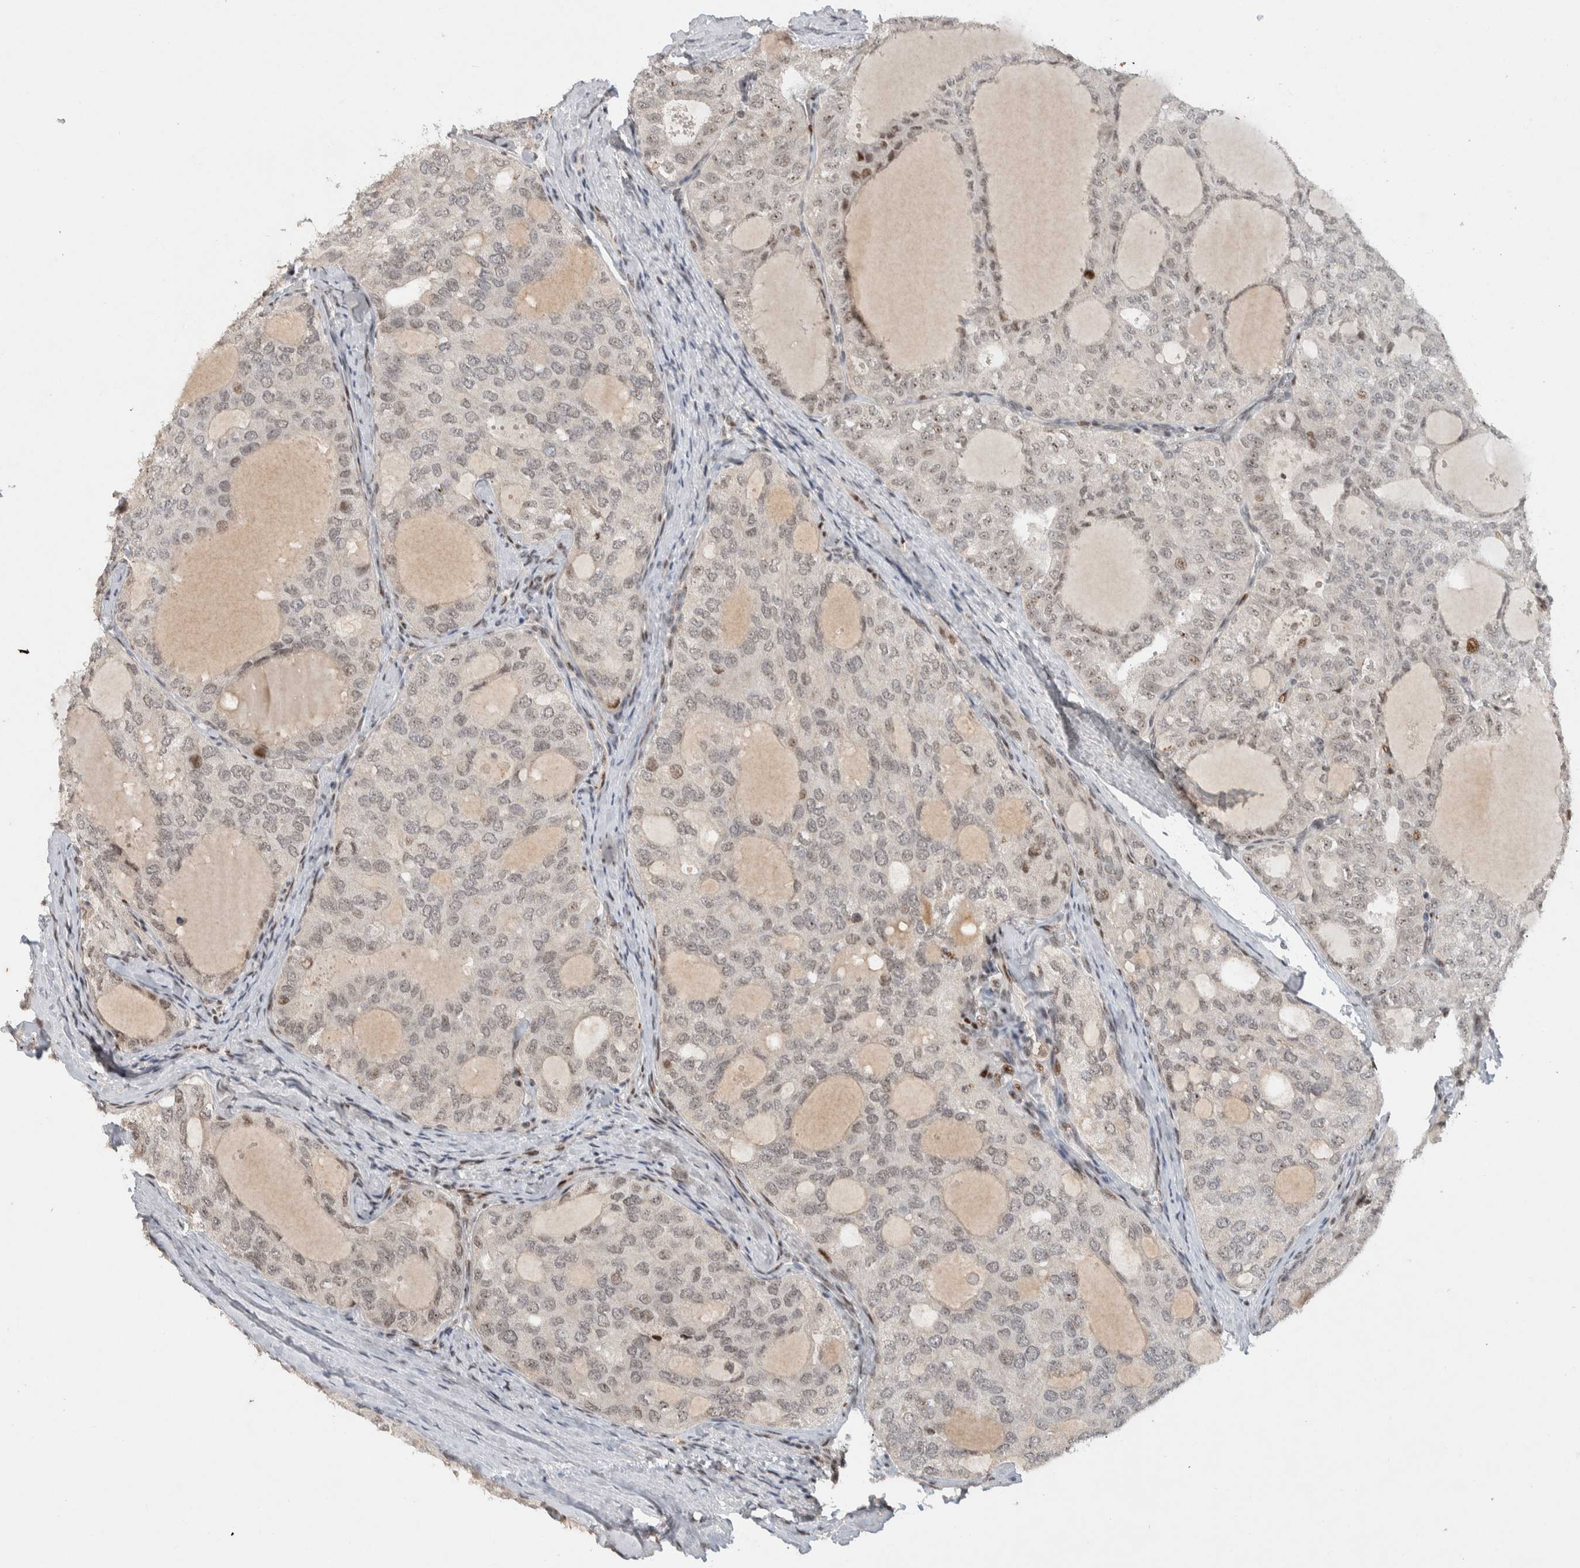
{"staining": {"intensity": "weak", "quantity": "<25%", "location": "nuclear"}, "tissue": "thyroid cancer", "cell_type": "Tumor cells", "image_type": "cancer", "snomed": [{"axis": "morphology", "description": "Follicular adenoma carcinoma, NOS"}, {"axis": "topography", "description": "Thyroid gland"}], "caption": "Immunohistochemistry (IHC) image of neoplastic tissue: follicular adenoma carcinoma (thyroid) stained with DAB (3,3'-diaminobenzidine) demonstrates no significant protein expression in tumor cells.", "gene": "ZNF521", "patient": {"sex": "male", "age": 75}}